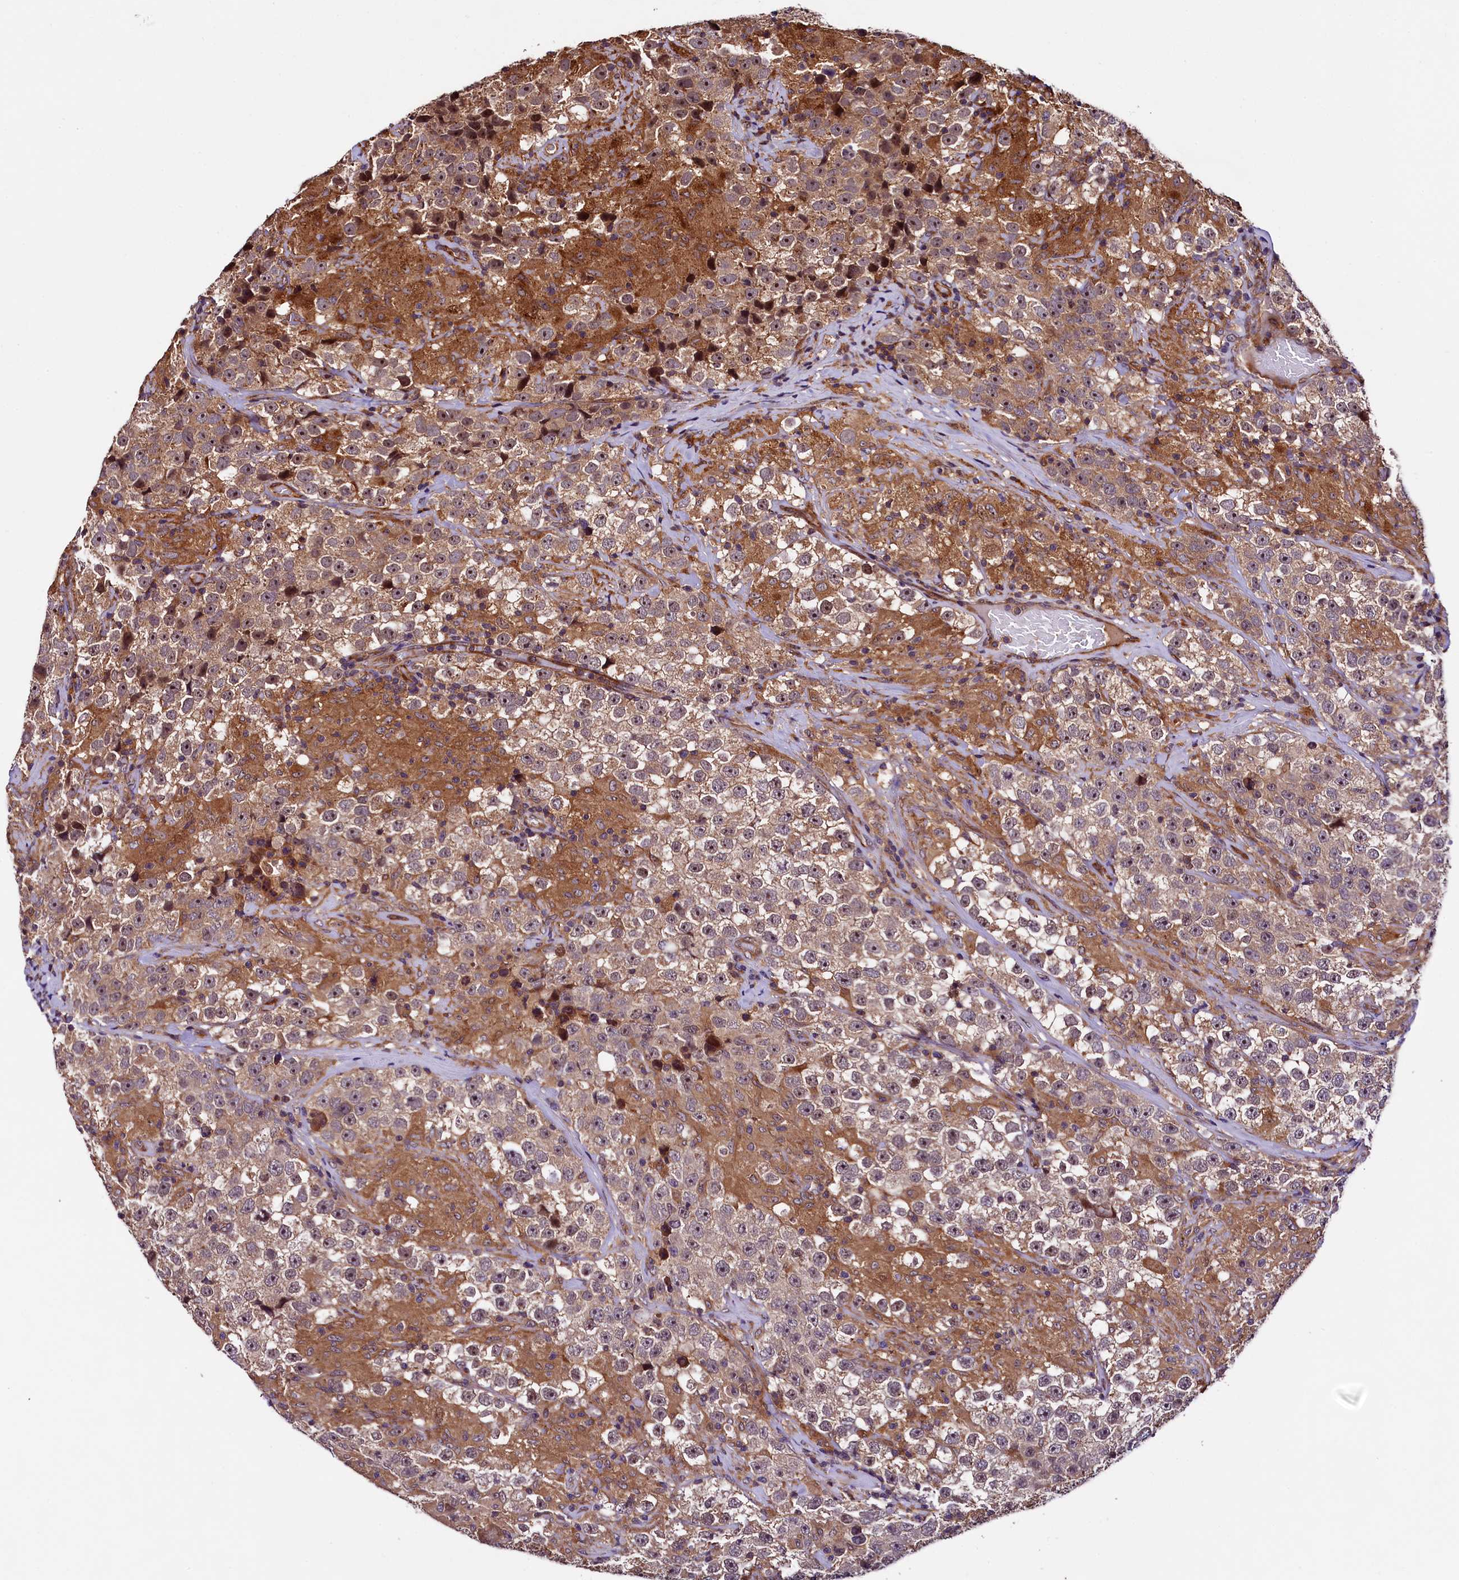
{"staining": {"intensity": "weak", "quantity": "25%-75%", "location": "cytoplasmic/membranous,nuclear"}, "tissue": "testis cancer", "cell_type": "Tumor cells", "image_type": "cancer", "snomed": [{"axis": "morphology", "description": "Seminoma, NOS"}, {"axis": "topography", "description": "Testis"}], "caption": "This is an image of IHC staining of testis cancer, which shows weak positivity in the cytoplasmic/membranous and nuclear of tumor cells.", "gene": "VPS35", "patient": {"sex": "male", "age": 46}}